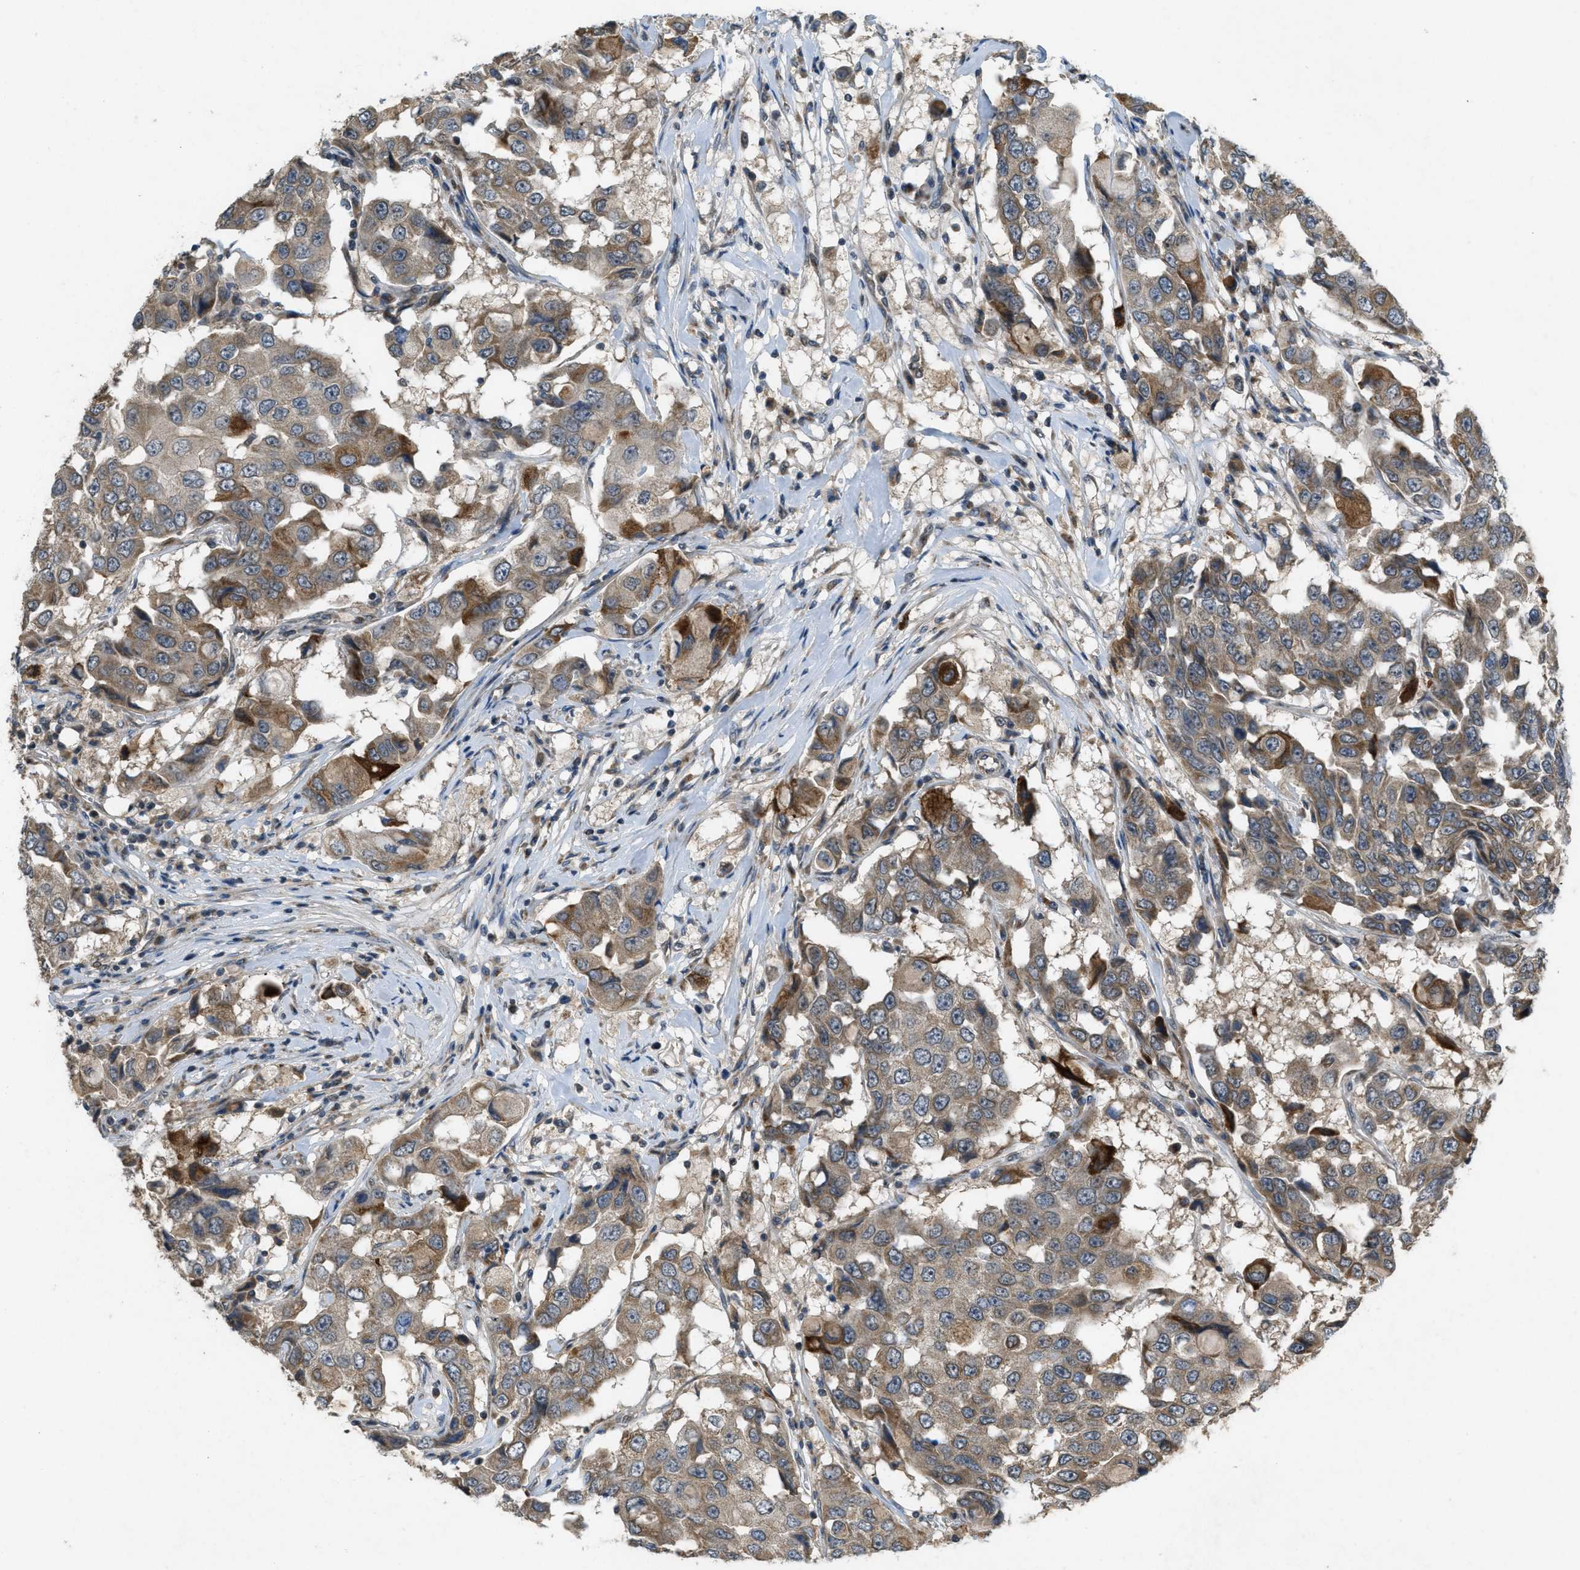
{"staining": {"intensity": "moderate", "quantity": ">75%", "location": "cytoplasmic/membranous"}, "tissue": "breast cancer", "cell_type": "Tumor cells", "image_type": "cancer", "snomed": [{"axis": "morphology", "description": "Duct carcinoma"}, {"axis": "topography", "description": "Breast"}], "caption": "Immunohistochemical staining of human intraductal carcinoma (breast) exhibits medium levels of moderate cytoplasmic/membranous expression in approximately >75% of tumor cells.", "gene": "PPP1R15A", "patient": {"sex": "female", "age": 27}}